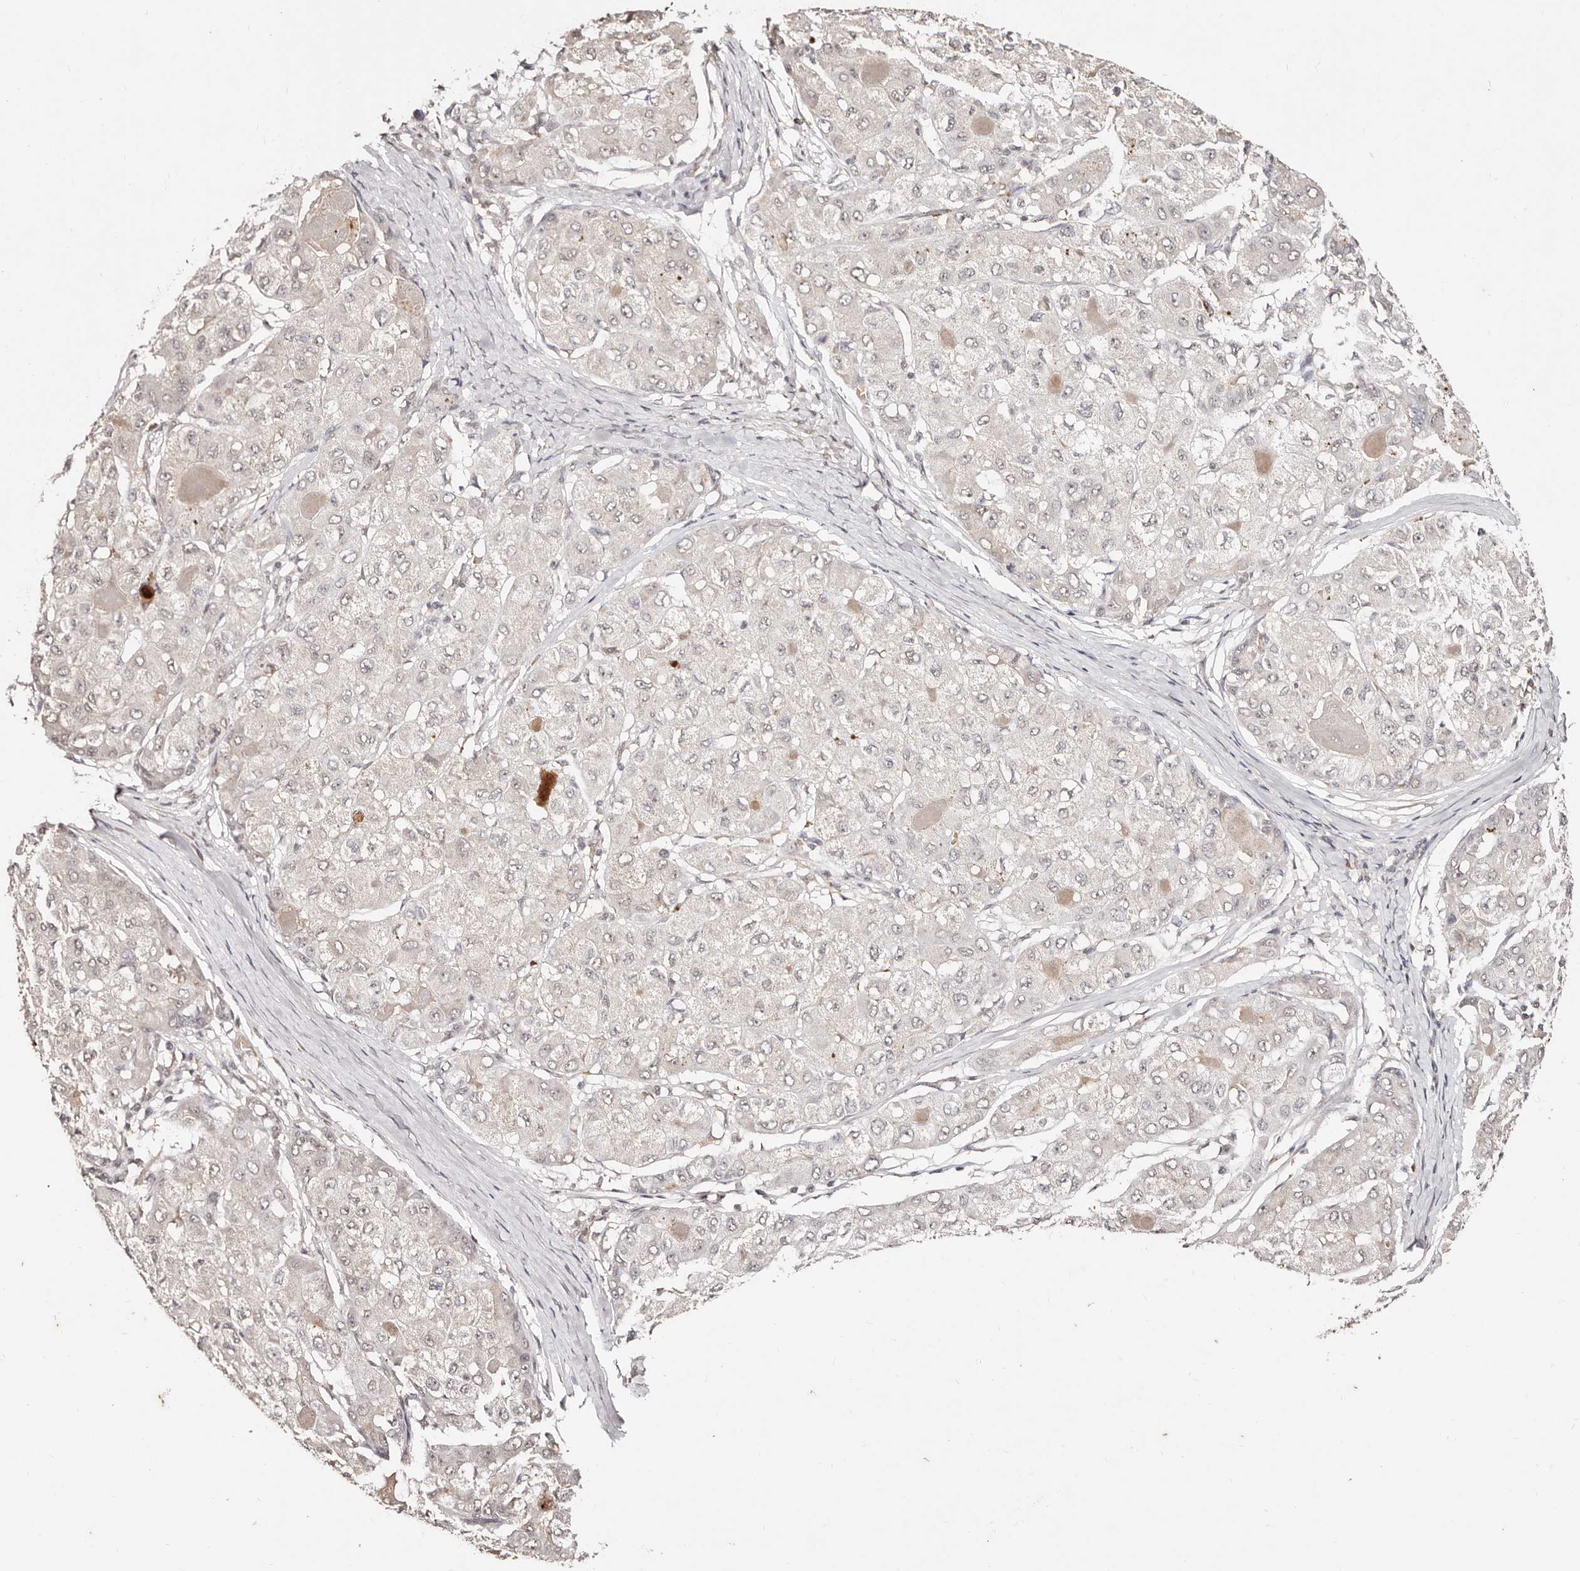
{"staining": {"intensity": "negative", "quantity": "none", "location": "none"}, "tissue": "liver cancer", "cell_type": "Tumor cells", "image_type": "cancer", "snomed": [{"axis": "morphology", "description": "Carcinoma, Hepatocellular, NOS"}, {"axis": "topography", "description": "Liver"}], "caption": "Hepatocellular carcinoma (liver) was stained to show a protein in brown. There is no significant expression in tumor cells.", "gene": "BICRAL", "patient": {"sex": "male", "age": 80}}